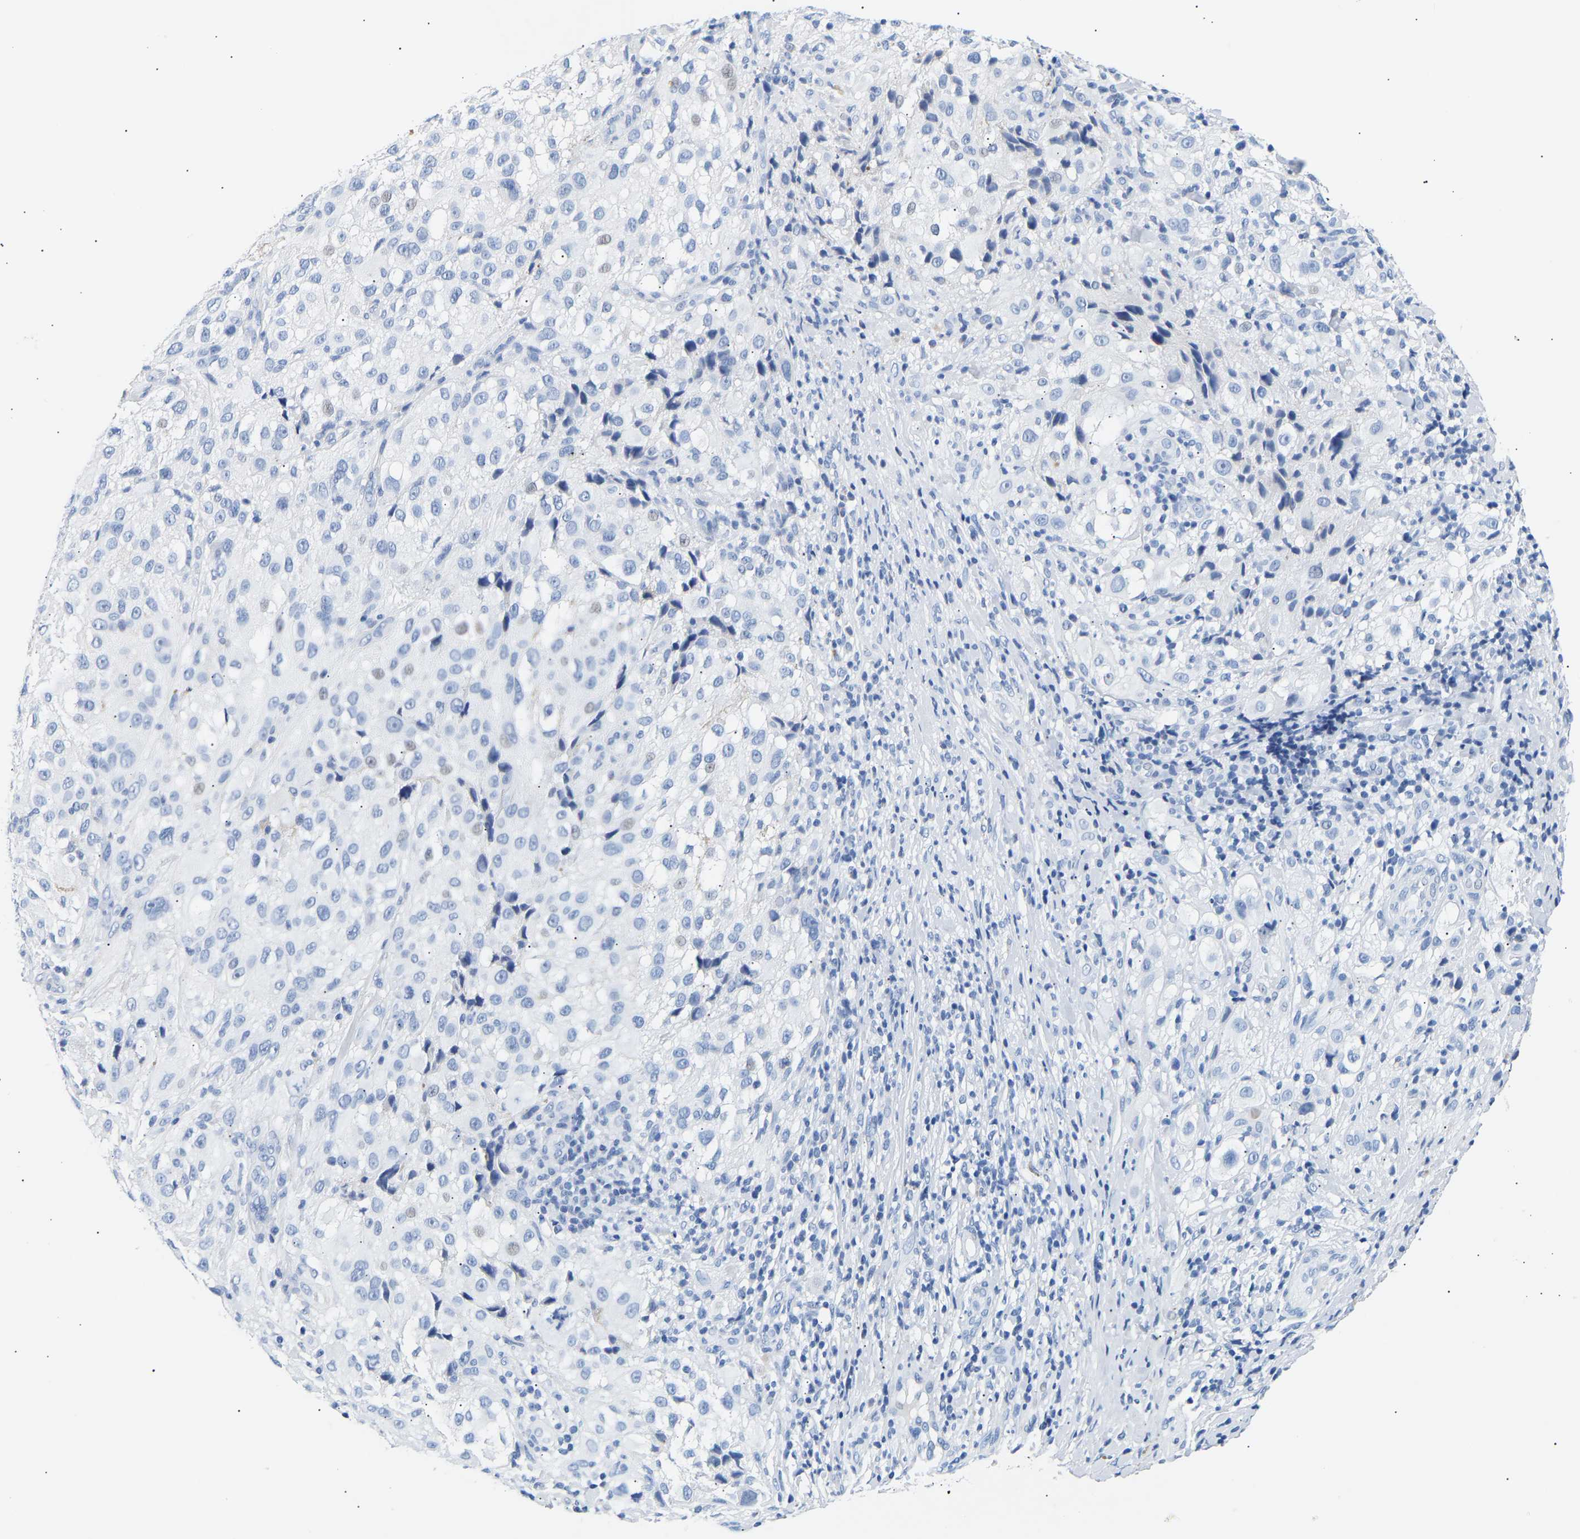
{"staining": {"intensity": "negative", "quantity": "none", "location": "none"}, "tissue": "melanoma", "cell_type": "Tumor cells", "image_type": "cancer", "snomed": [{"axis": "morphology", "description": "Necrosis, NOS"}, {"axis": "morphology", "description": "Malignant melanoma, NOS"}, {"axis": "topography", "description": "Skin"}], "caption": "IHC micrograph of malignant melanoma stained for a protein (brown), which exhibits no positivity in tumor cells. Brightfield microscopy of immunohistochemistry stained with DAB (brown) and hematoxylin (blue), captured at high magnification.", "gene": "SPINK2", "patient": {"sex": "female", "age": 87}}